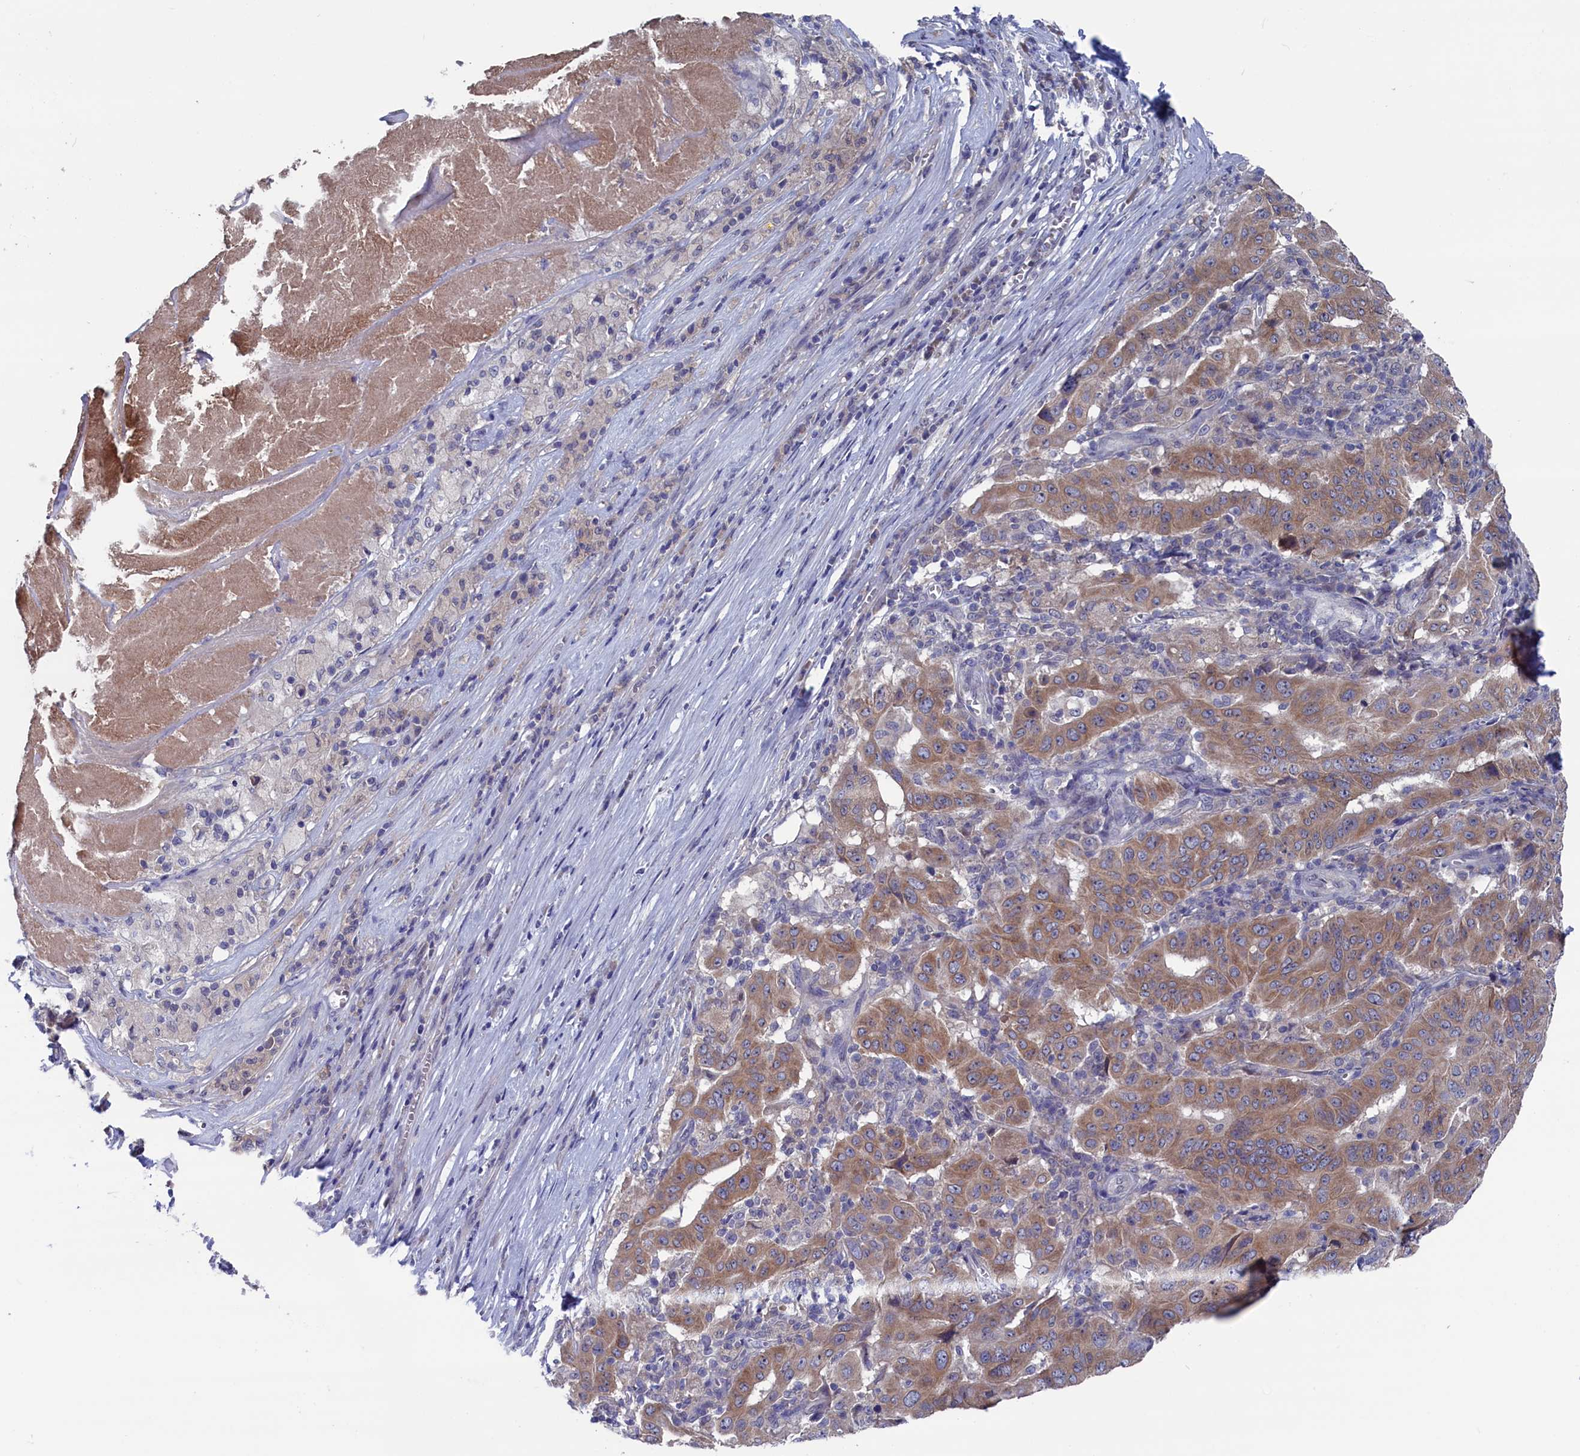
{"staining": {"intensity": "moderate", "quantity": ">75%", "location": "cytoplasmic/membranous"}, "tissue": "pancreatic cancer", "cell_type": "Tumor cells", "image_type": "cancer", "snomed": [{"axis": "morphology", "description": "Adenocarcinoma, NOS"}, {"axis": "topography", "description": "Pancreas"}], "caption": "Adenocarcinoma (pancreatic) stained with DAB immunohistochemistry reveals medium levels of moderate cytoplasmic/membranous expression in approximately >75% of tumor cells.", "gene": "SPATA13", "patient": {"sex": "male", "age": 63}}